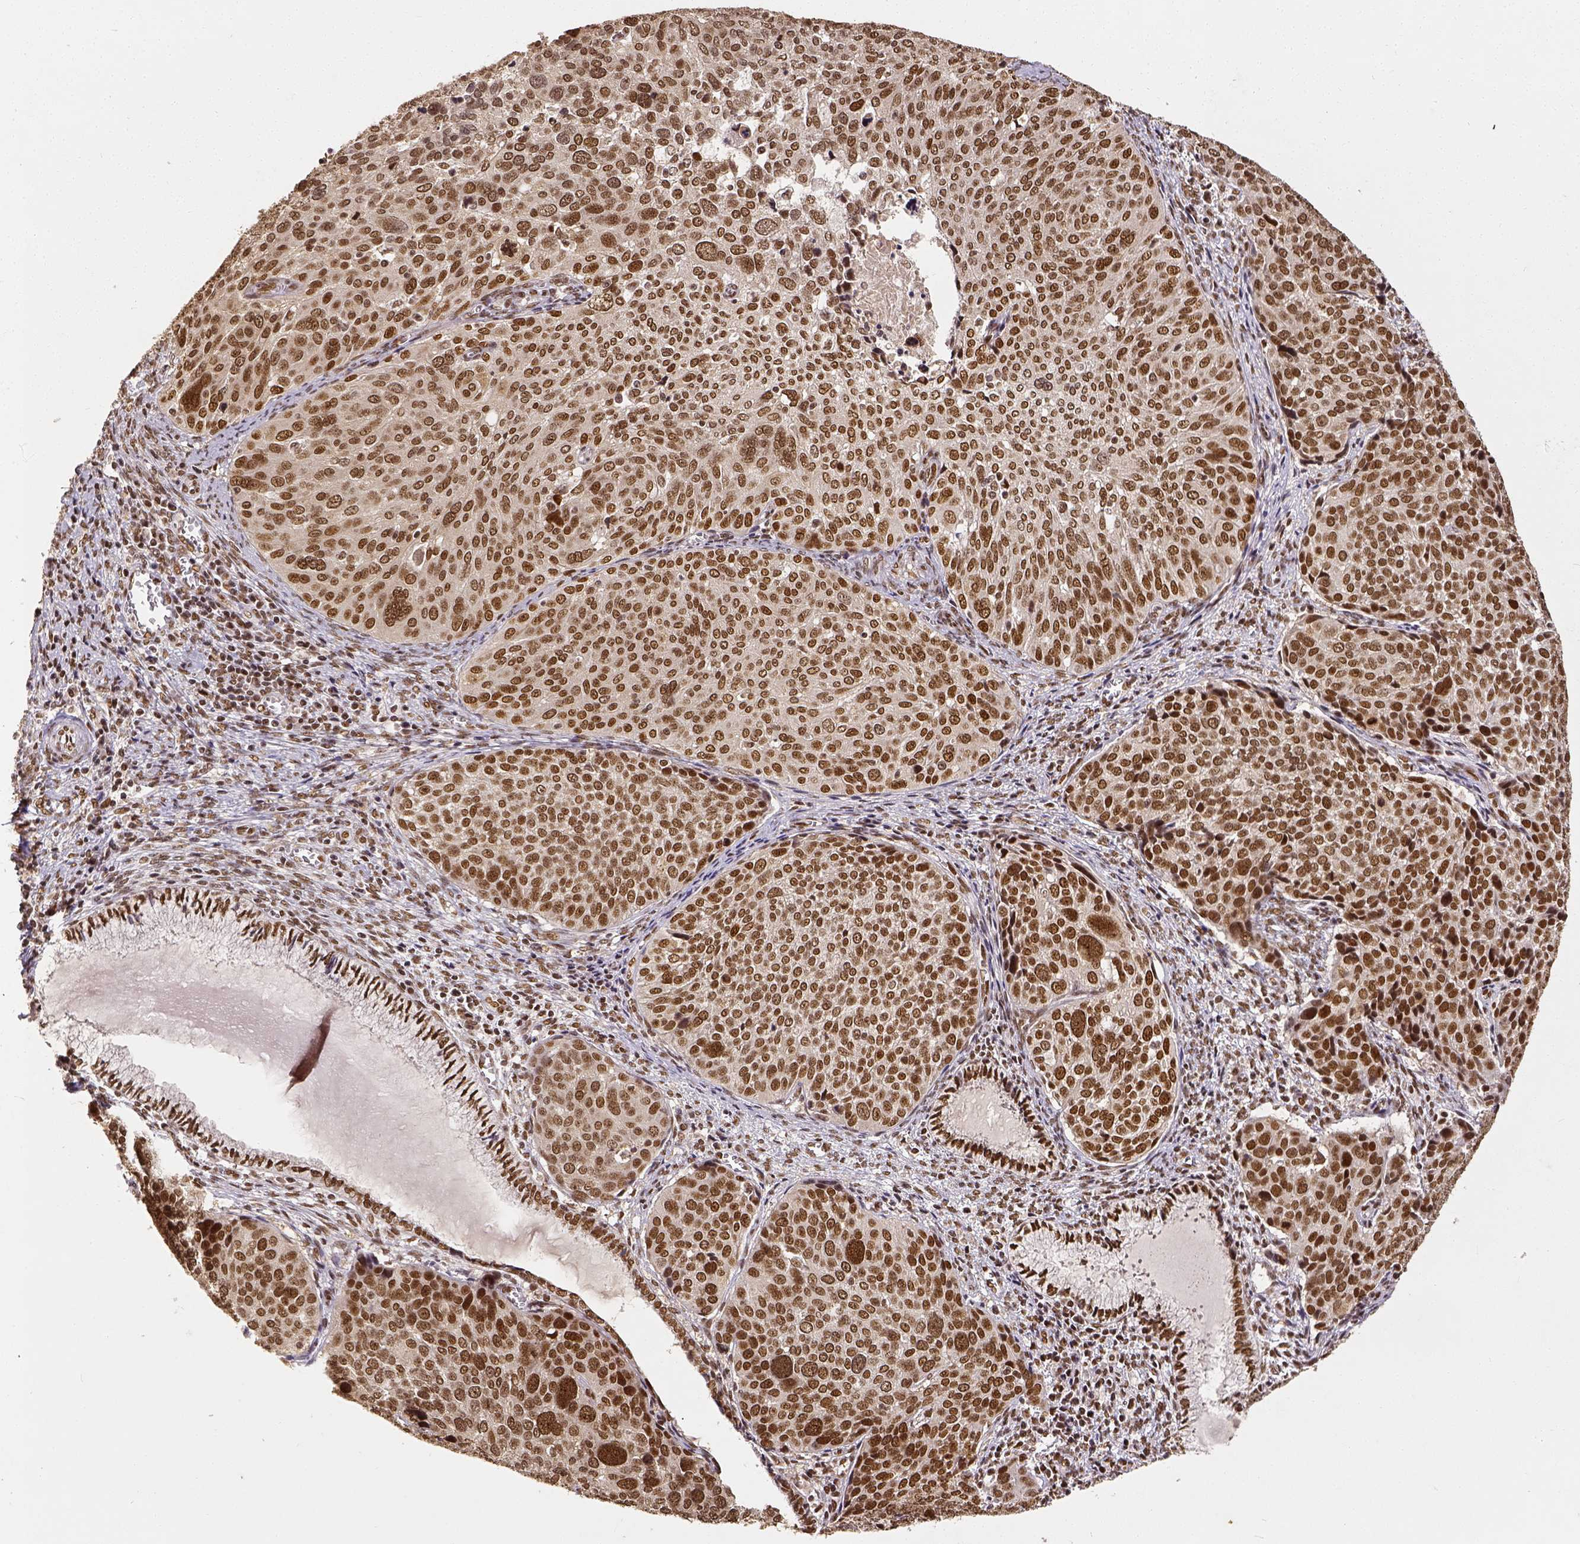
{"staining": {"intensity": "strong", "quantity": ">75%", "location": "nuclear"}, "tissue": "cervical cancer", "cell_type": "Tumor cells", "image_type": "cancer", "snomed": [{"axis": "morphology", "description": "Squamous cell carcinoma, NOS"}, {"axis": "topography", "description": "Cervix"}], "caption": "Protein analysis of cervical cancer tissue demonstrates strong nuclear expression in approximately >75% of tumor cells.", "gene": "ATRX", "patient": {"sex": "female", "age": 39}}